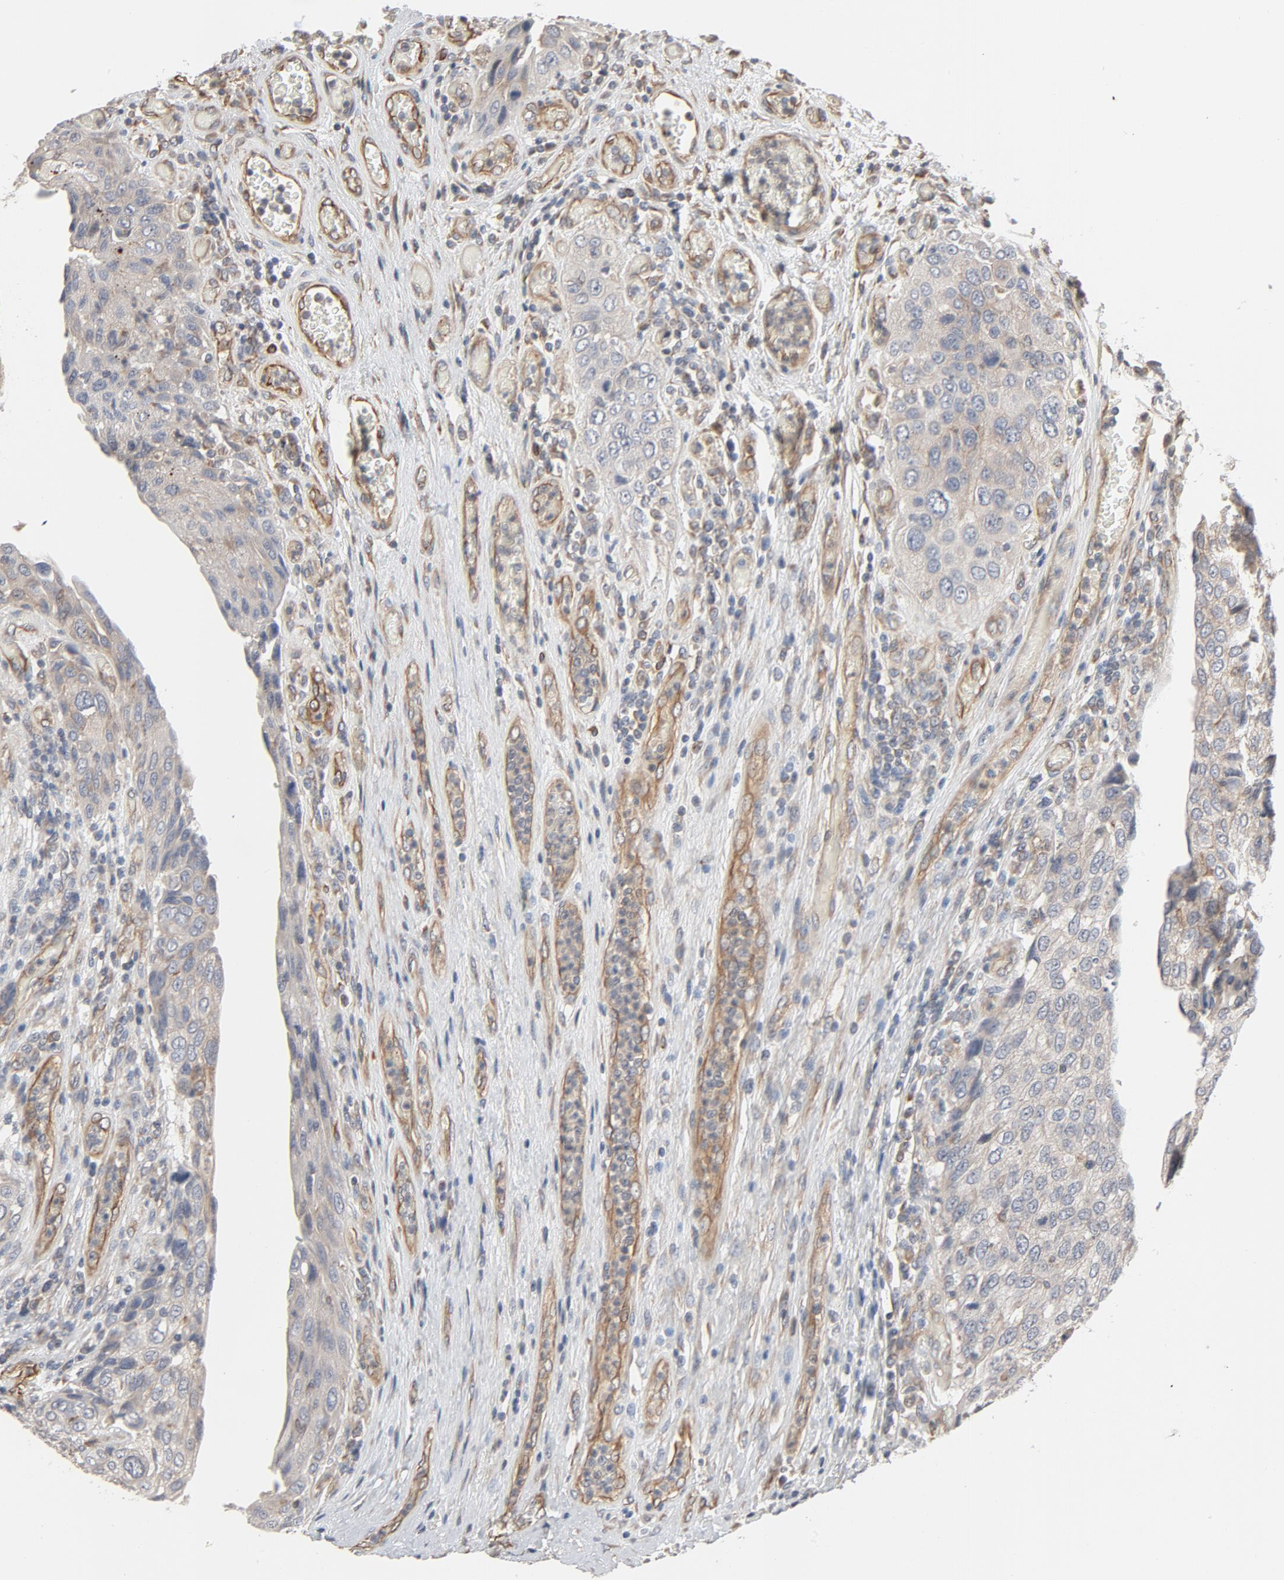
{"staining": {"intensity": "moderate", "quantity": "25%-75%", "location": "cytoplasmic/membranous"}, "tissue": "urothelial cancer", "cell_type": "Tumor cells", "image_type": "cancer", "snomed": [{"axis": "morphology", "description": "Urothelial carcinoma, High grade"}, {"axis": "topography", "description": "Urinary bladder"}], "caption": "Protein expression analysis of high-grade urothelial carcinoma reveals moderate cytoplasmic/membranous staining in approximately 25%-75% of tumor cells. Nuclei are stained in blue.", "gene": "TRIOBP", "patient": {"sex": "male", "age": 50}}